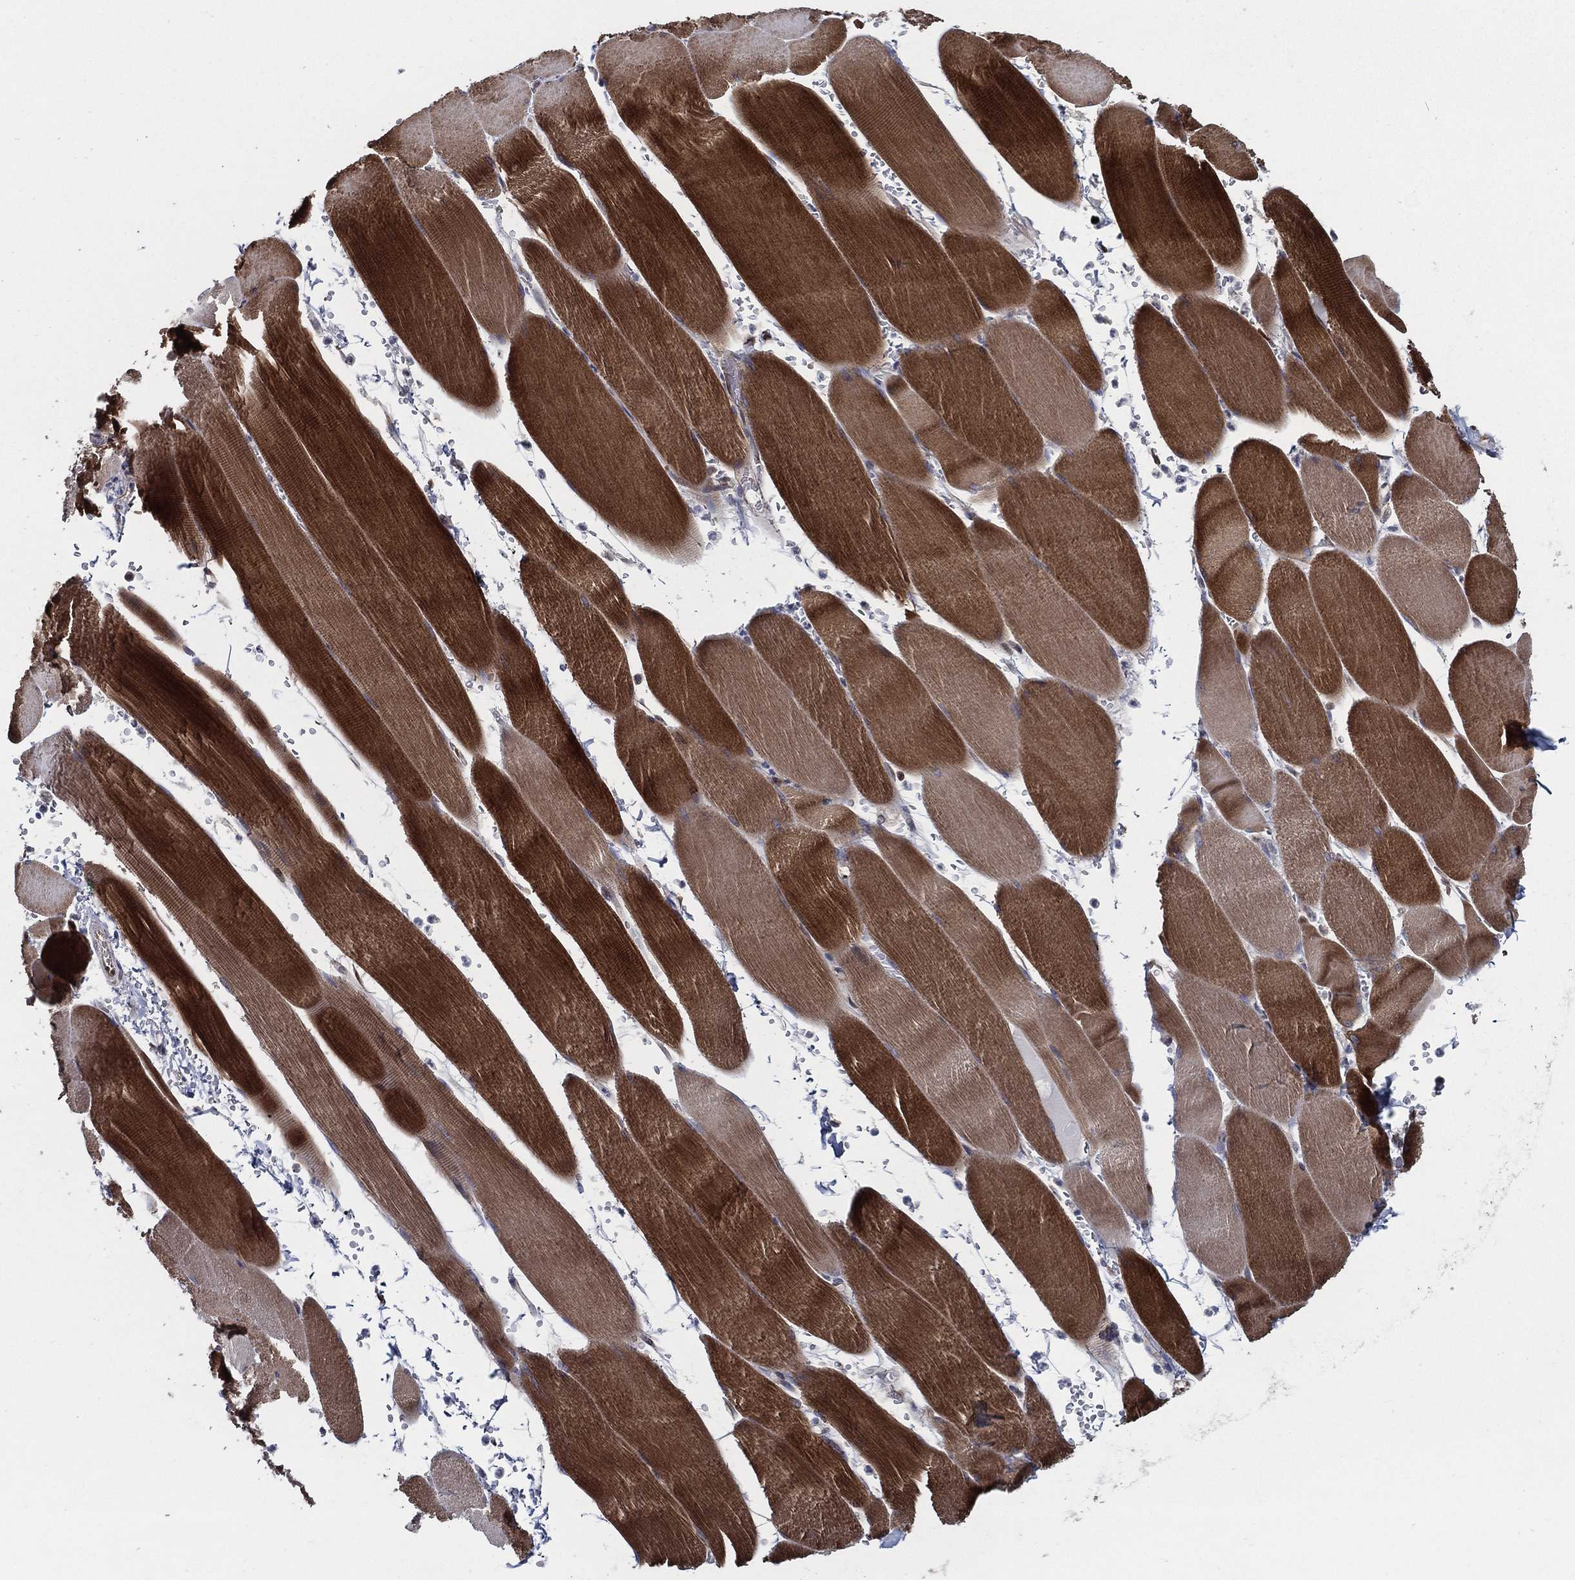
{"staining": {"intensity": "strong", "quantity": "25%-75%", "location": "cytoplasmic/membranous"}, "tissue": "skeletal muscle", "cell_type": "Myocytes", "image_type": "normal", "snomed": [{"axis": "morphology", "description": "Normal tissue, NOS"}, {"axis": "topography", "description": "Skeletal muscle"}], "caption": "Skeletal muscle stained with immunohistochemistry (IHC) demonstrates strong cytoplasmic/membranous positivity in approximately 25%-75% of myocytes. Using DAB (3,3'-diaminobenzidine) (brown) and hematoxylin (blue) stains, captured at high magnification using brightfield microscopy.", "gene": "ARHGAP11A", "patient": {"sex": "male", "age": 56}}